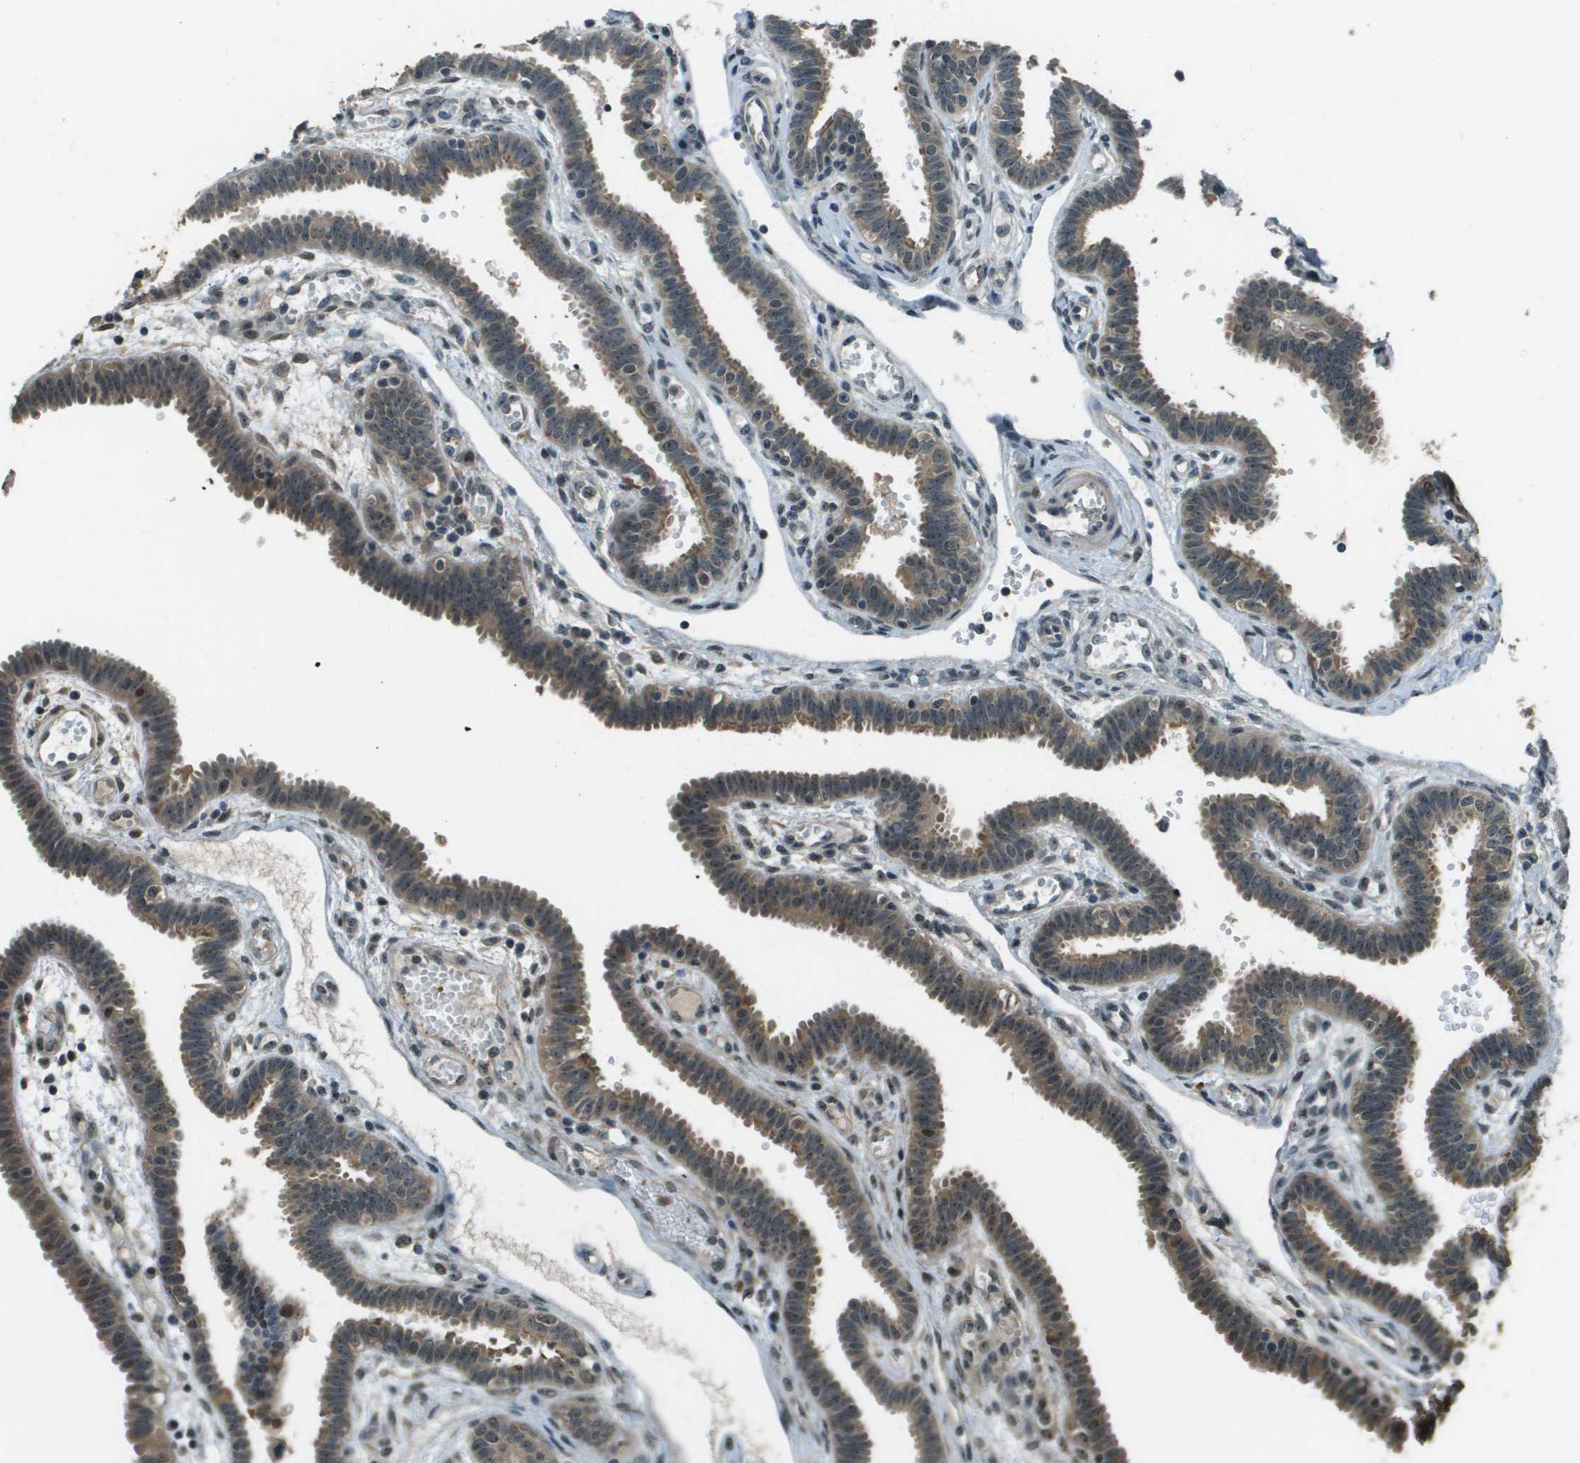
{"staining": {"intensity": "moderate", "quantity": ">75%", "location": "cytoplasmic/membranous"}, "tissue": "fallopian tube", "cell_type": "Glandular cells", "image_type": "normal", "snomed": [{"axis": "morphology", "description": "Normal tissue, NOS"}, {"axis": "topography", "description": "Fallopian tube"}, {"axis": "topography", "description": "Placenta"}], "caption": "IHC (DAB (3,3'-diaminobenzidine)) staining of unremarkable fallopian tube demonstrates moderate cytoplasmic/membranous protein expression in approximately >75% of glandular cells.", "gene": "SDC3", "patient": {"sex": "female", "age": 32}}